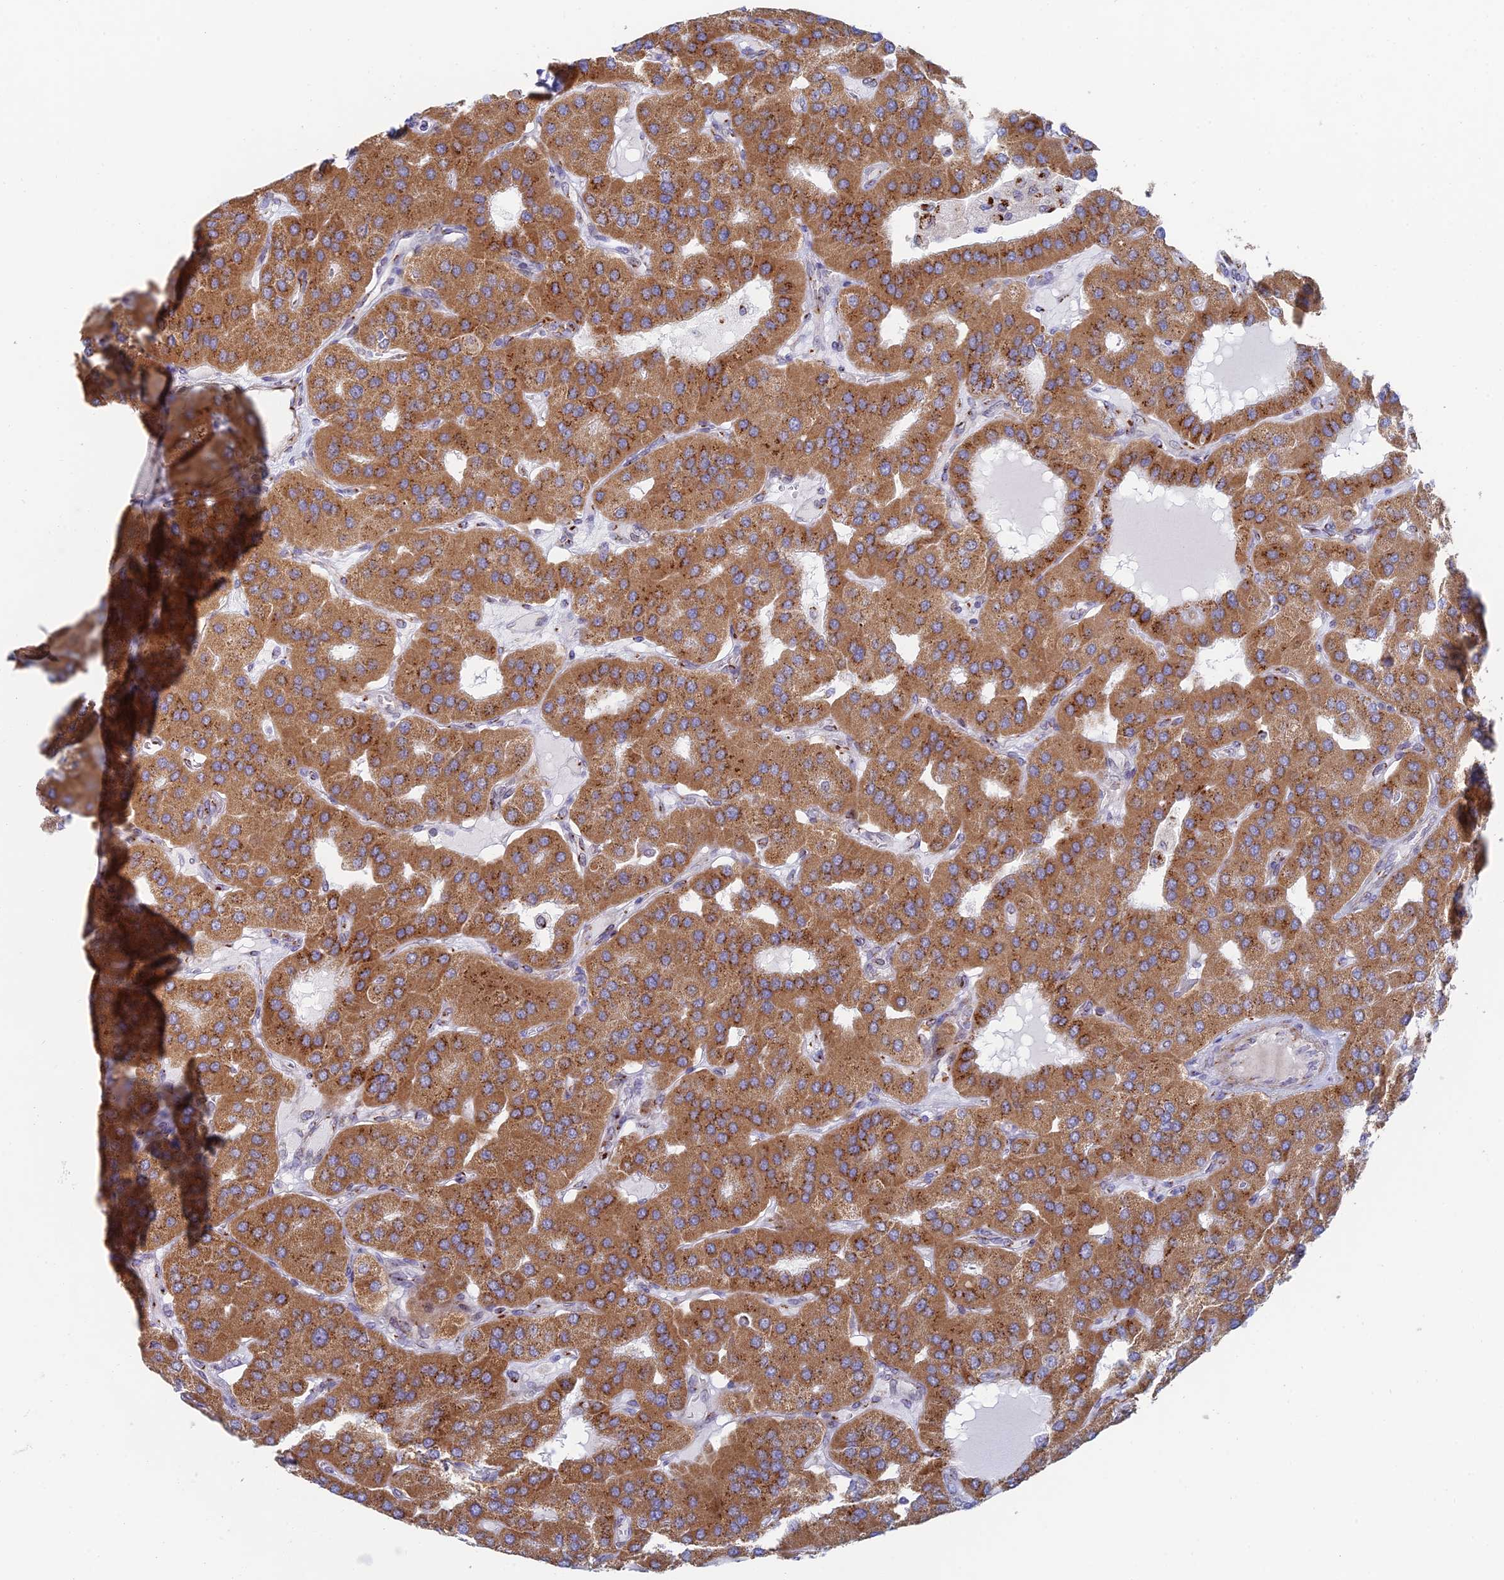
{"staining": {"intensity": "moderate", "quantity": ">75%", "location": "cytoplasmic/membranous"}, "tissue": "parathyroid gland", "cell_type": "Glandular cells", "image_type": "normal", "snomed": [{"axis": "morphology", "description": "Normal tissue, NOS"}, {"axis": "morphology", "description": "Adenoma, NOS"}, {"axis": "topography", "description": "Parathyroid gland"}], "caption": "A brown stain labels moderate cytoplasmic/membranous positivity of a protein in glandular cells of normal human parathyroid gland.", "gene": "ENSG00000267561", "patient": {"sex": "female", "age": 86}}